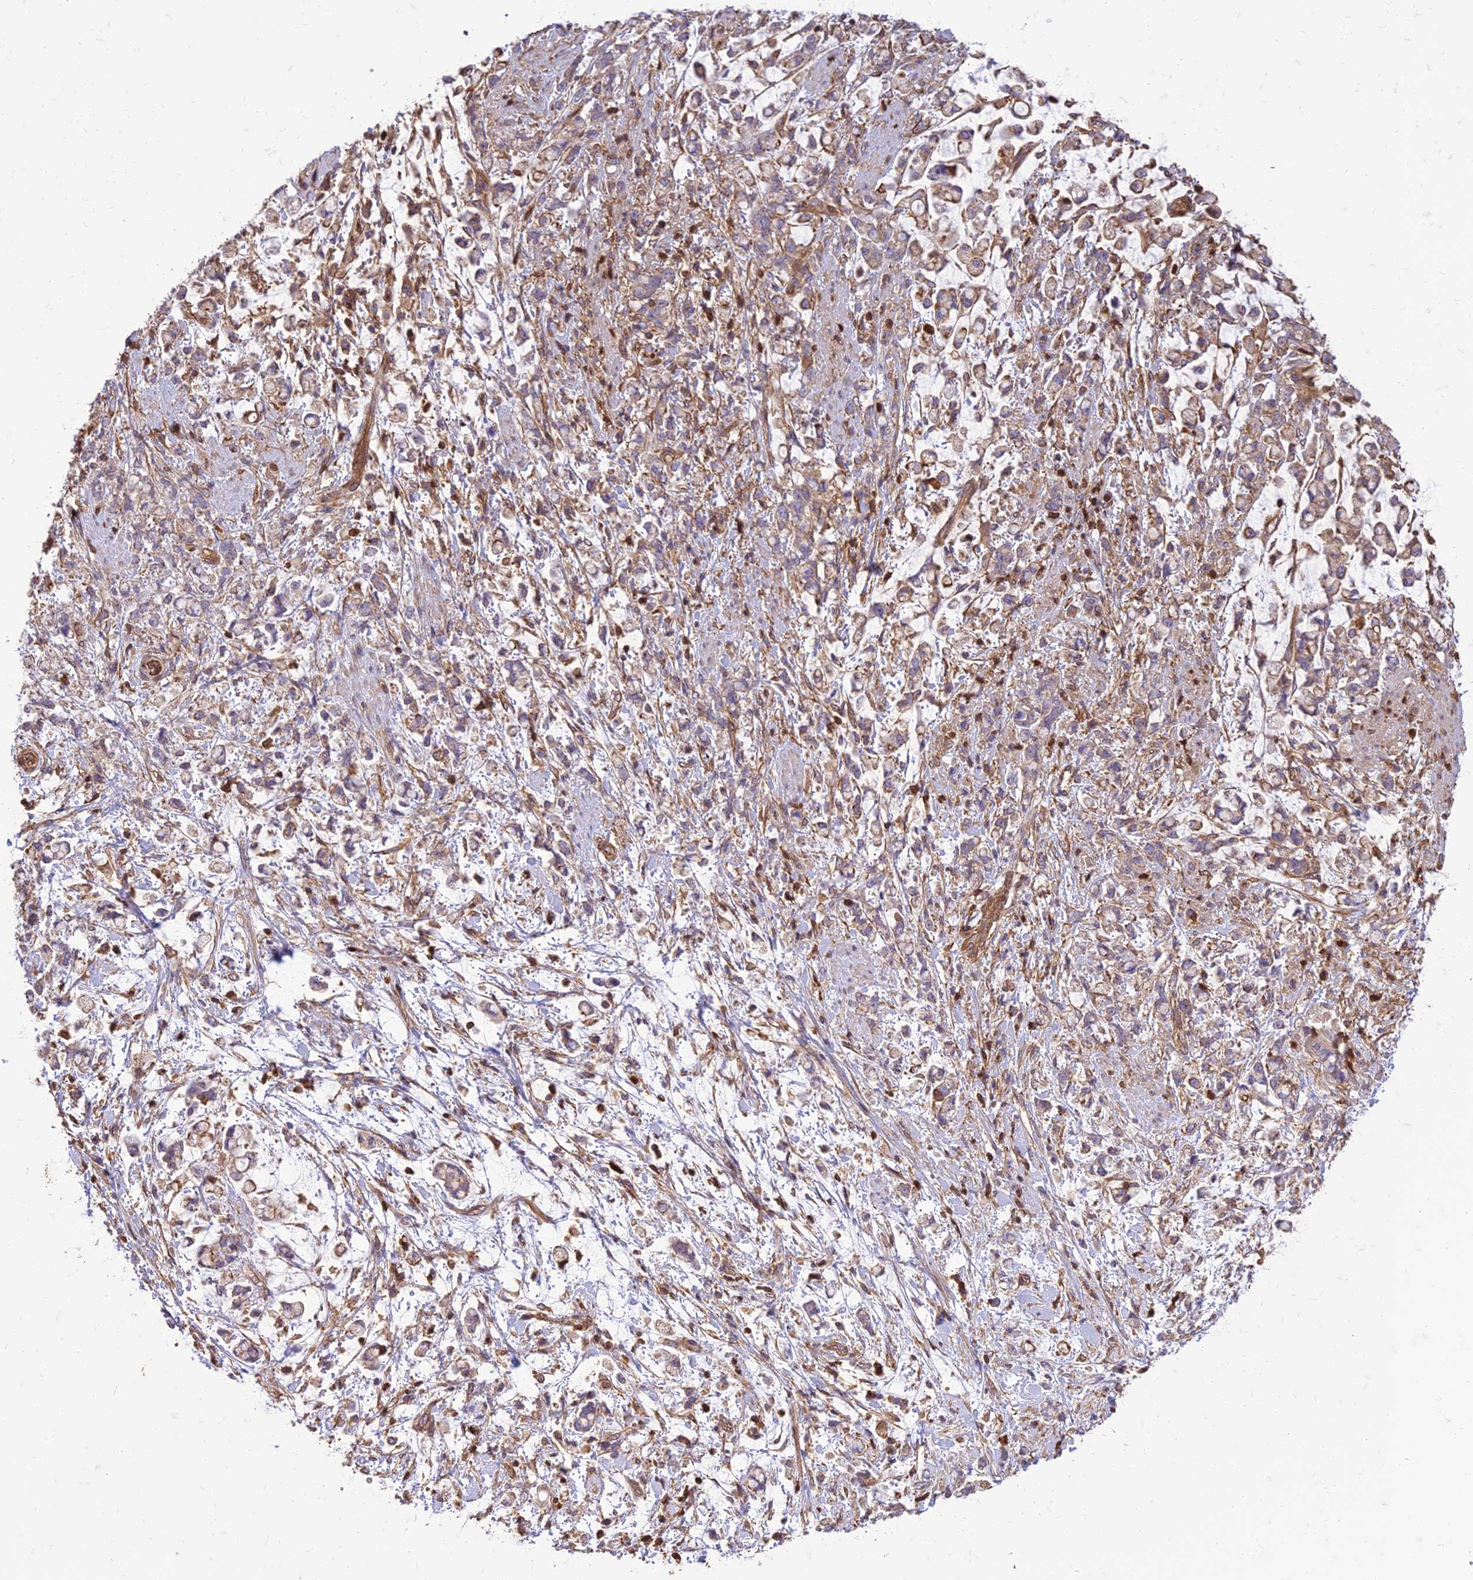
{"staining": {"intensity": "weak", "quantity": "25%-75%", "location": "cytoplasmic/membranous"}, "tissue": "stomach cancer", "cell_type": "Tumor cells", "image_type": "cancer", "snomed": [{"axis": "morphology", "description": "Adenocarcinoma, NOS"}, {"axis": "topography", "description": "Stomach"}], "caption": "Brown immunohistochemical staining in human stomach cancer shows weak cytoplasmic/membranous positivity in approximately 25%-75% of tumor cells. The protein of interest is shown in brown color, while the nuclei are stained blue.", "gene": "HPSE2", "patient": {"sex": "female", "age": 60}}